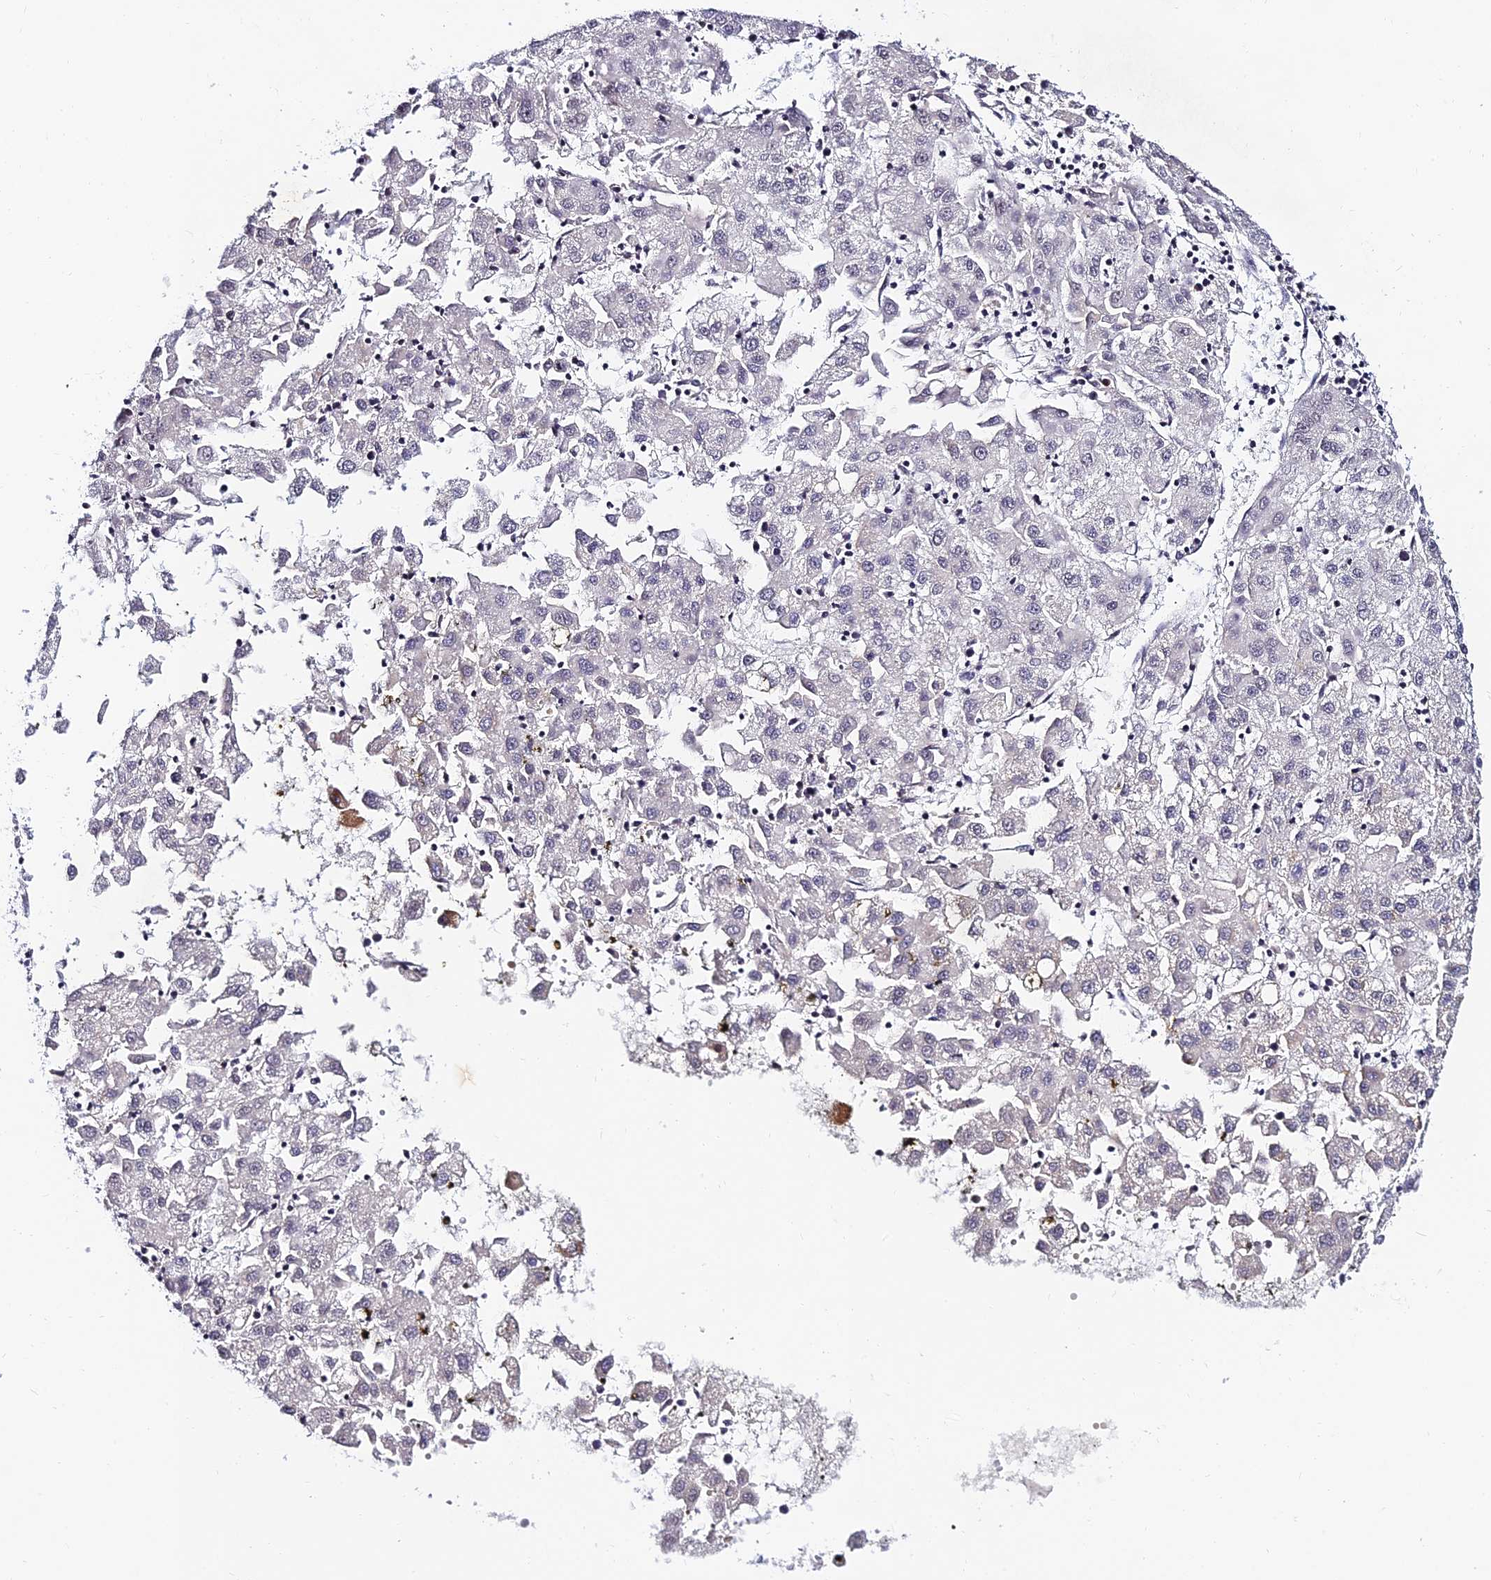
{"staining": {"intensity": "negative", "quantity": "none", "location": "none"}, "tissue": "liver cancer", "cell_type": "Tumor cells", "image_type": "cancer", "snomed": [{"axis": "morphology", "description": "Carcinoma, Hepatocellular, NOS"}, {"axis": "topography", "description": "Liver"}], "caption": "DAB (3,3'-diaminobenzidine) immunohistochemical staining of human liver cancer (hepatocellular carcinoma) displays no significant positivity in tumor cells.", "gene": "CDNF", "patient": {"sex": "male", "age": 72}}